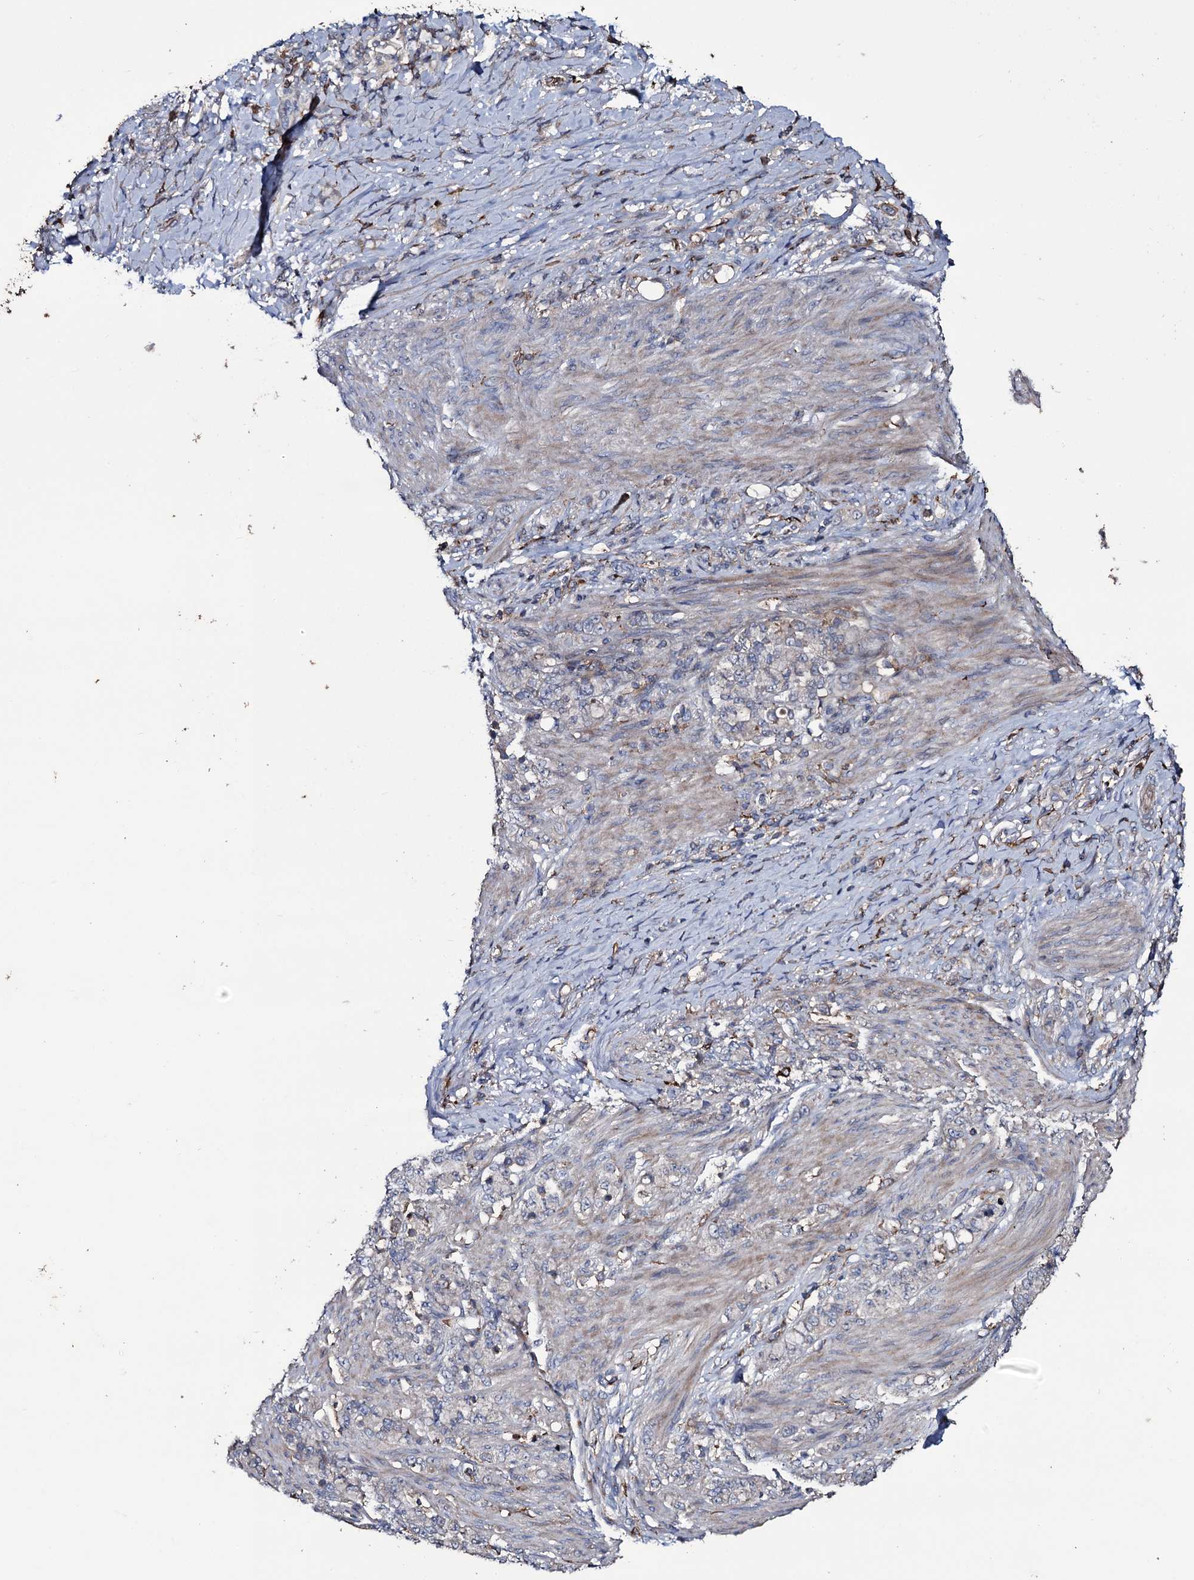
{"staining": {"intensity": "negative", "quantity": "none", "location": "none"}, "tissue": "stomach cancer", "cell_type": "Tumor cells", "image_type": "cancer", "snomed": [{"axis": "morphology", "description": "Adenocarcinoma, NOS"}, {"axis": "topography", "description": "Stomach"}], "caption": "DAB (3,3'-diaminobenzidine) immunohistochemical staining of stomach cancer (adenocarcinoma) shows no significant positivity in tumor cells.", "gene": "ZSWIM8", "patient": {"sex": "female", "age": 79}}